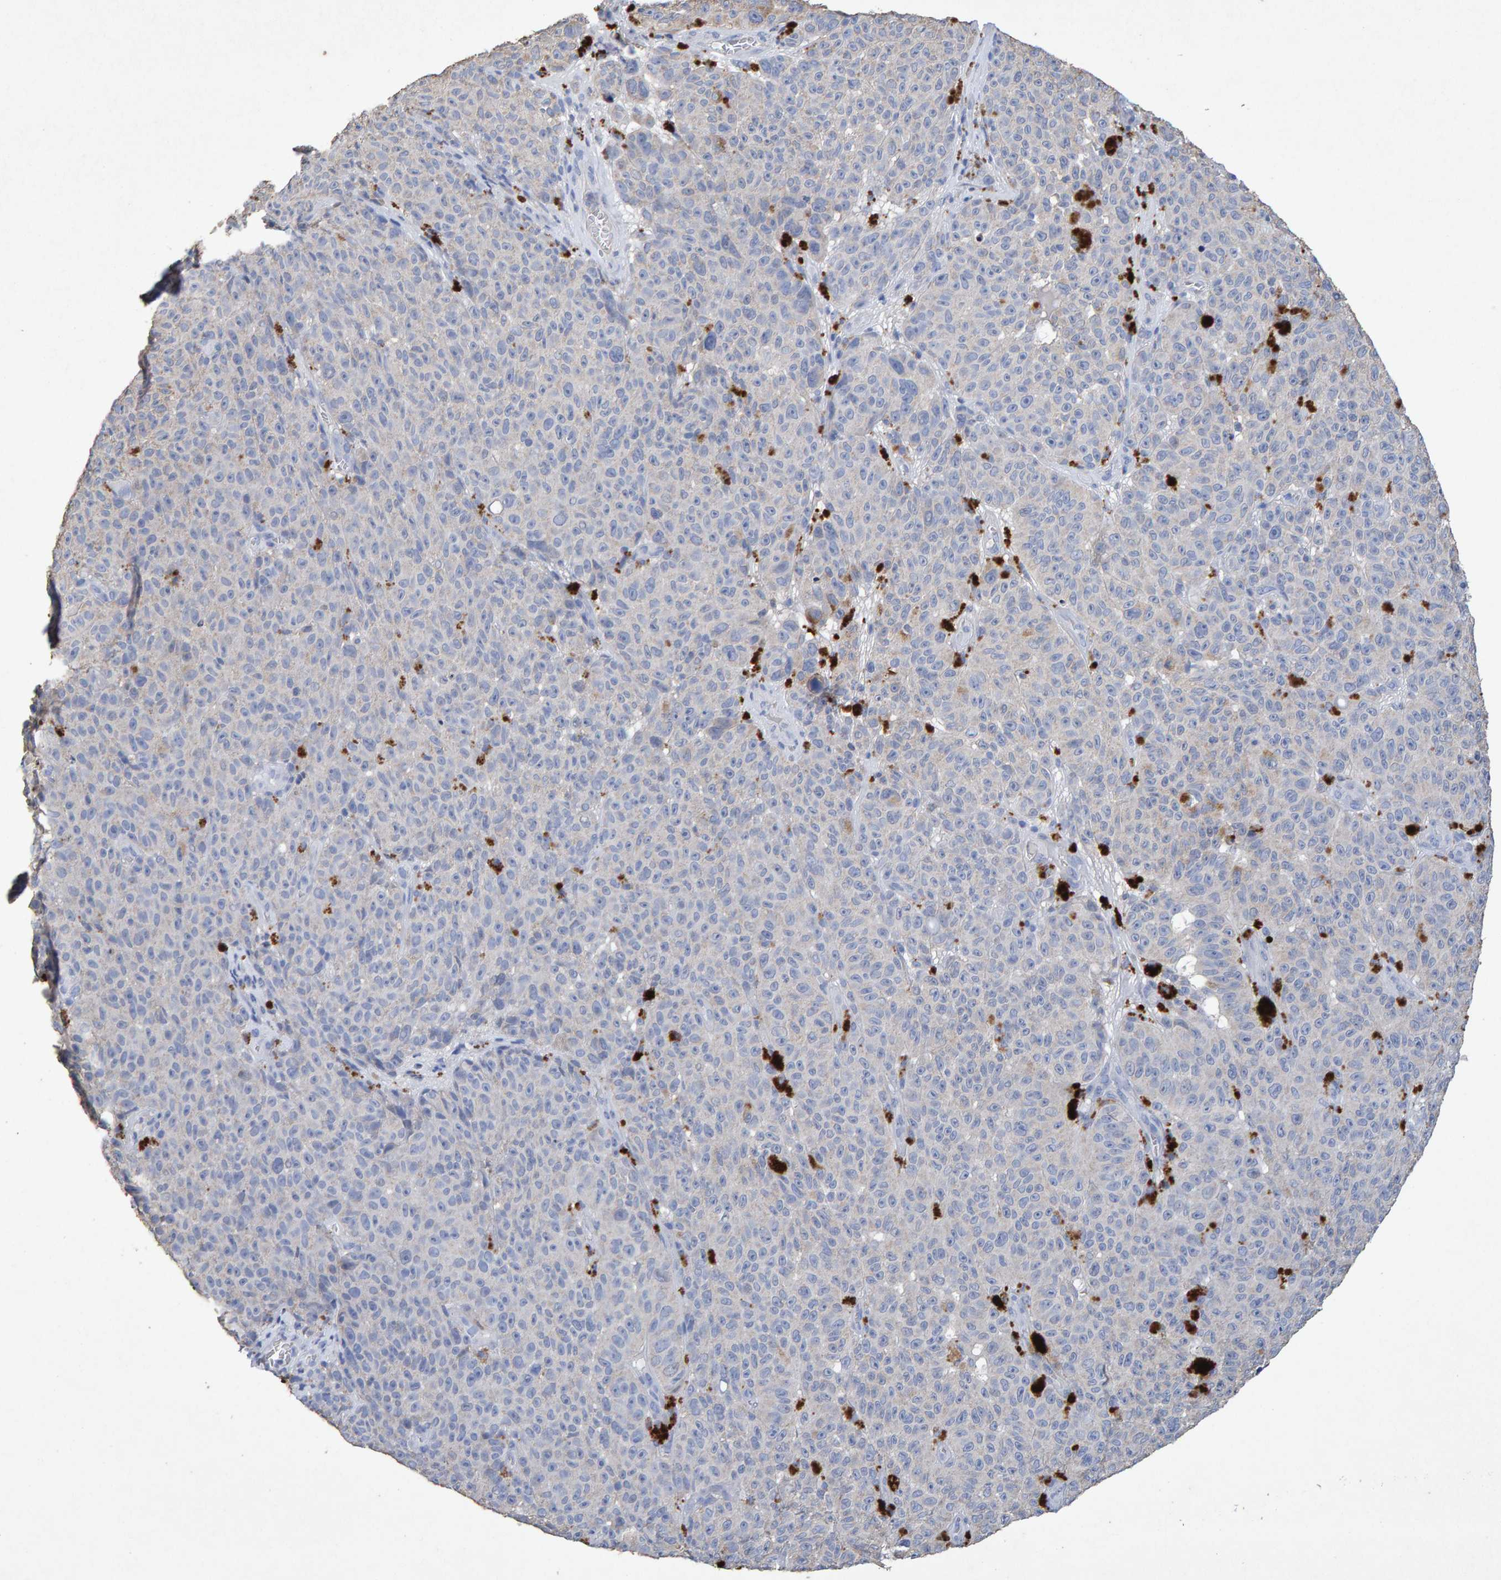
{"staining": {"intensity": "negative", "quantity": "none", "location": "none"}, "tissue": "melanoma", "cell_type": "Tumor cells", "image_type": "cancer", "snomed": [{"axis": "morphology", "description": "Malignant melanoma, NOS"}, {"axis": "topography", "description": "Skin"}], "caption": "Tumor cells show no significant protein staining in melanoma.", "gene": "CTH", "patient": {"sex": "female", "age": 82}}